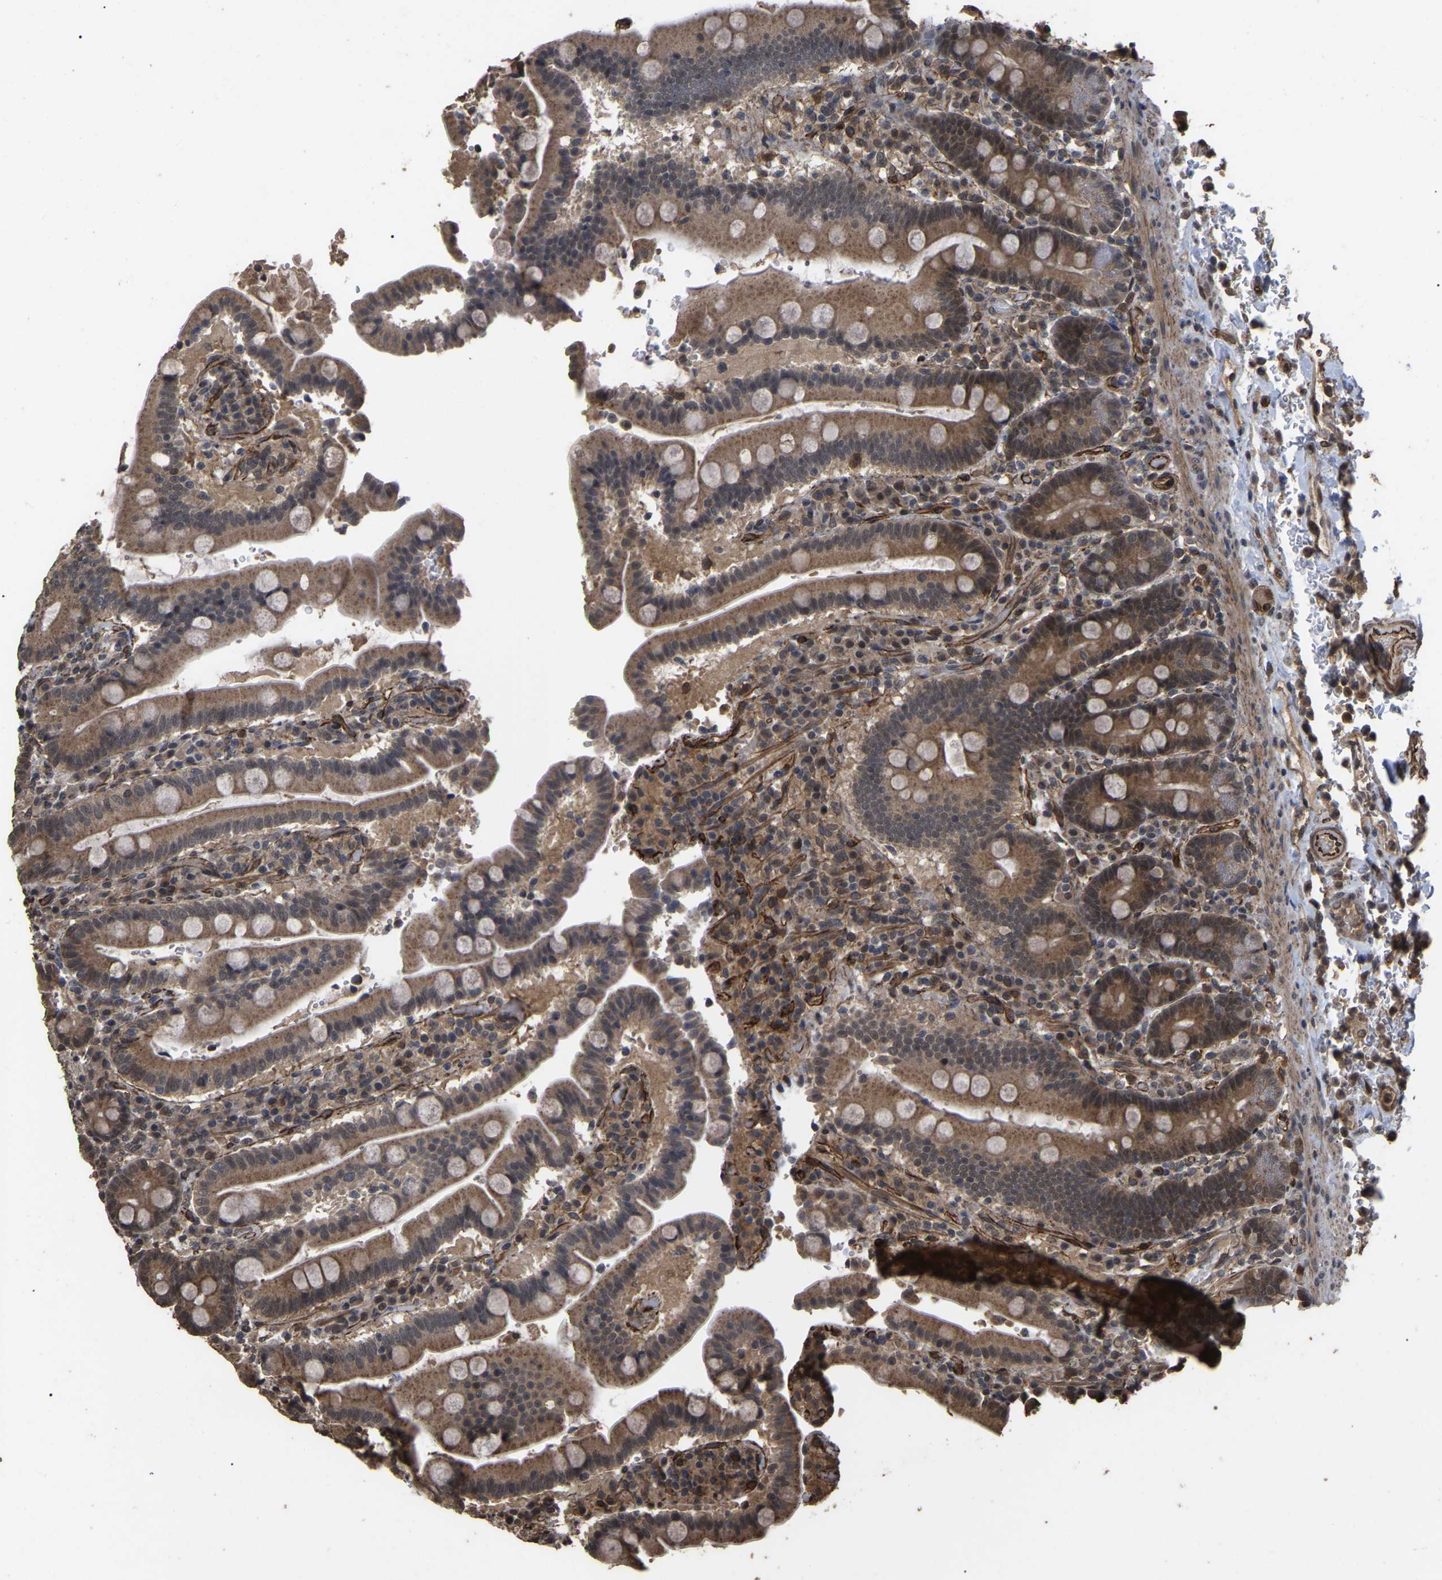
{"staining": {"intensity": "moderate", "quantity": ">75%", "location": "cytoplasmic/membranous"}, "tissue": "duodenum", "cell_type": "Glandular cells", "image_type": "normal", "snomed": [{"axis": "morphology", "description": "Normal tissue, NOS"}, {"axis": "topography", "description": "Small intestine, NOS"}], "caption": "DAB immunohistochemical staining of benign human duodenum displays moderate cytoplasmic/membranous protein expression in about >75% of glandular cells.", "gene": "FAM161B", "patient": {"sex": "female", "age": 71}}